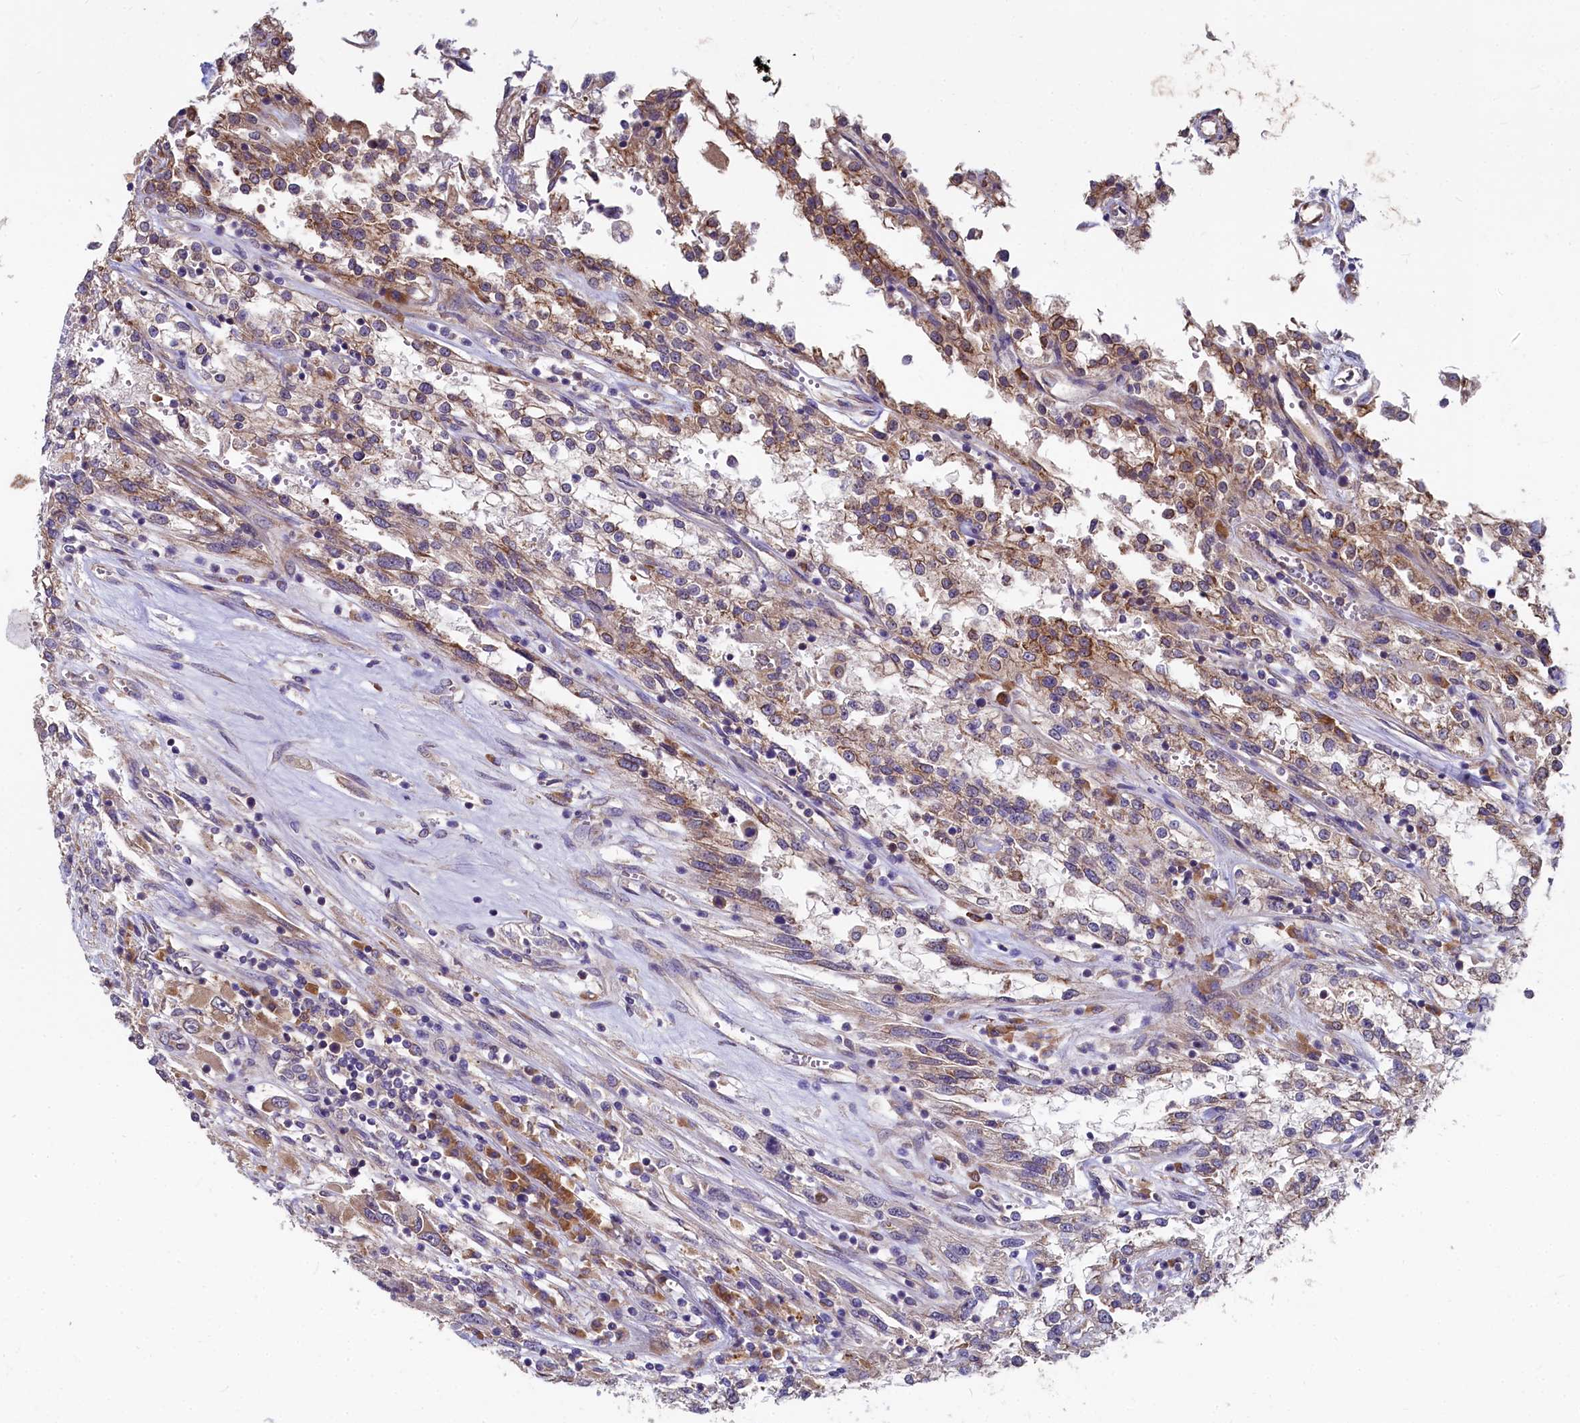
{"staining": {"intensity": "moderate", "quantity": ">75%", "location": "cytoplasmic/membranous"}, "tissue": "renal cancer", "cell_type": "Tumor cells", "image_type": "cancer", "snomed": [{"axis": "morphology", "description": "Adenocarcinoma, NOS"}, {"axis": "topography", "description": "Kidney"}], "caption": "Immunohistochemical staining of human renal cancer (adenocarcinoma) demonstrates medium levels of moderate cytoplasmic/membranous protein positivity in about >75% of tumor cells.", "gene": "EIF2B2", "patient": {"sex": "female", "age": 52}}